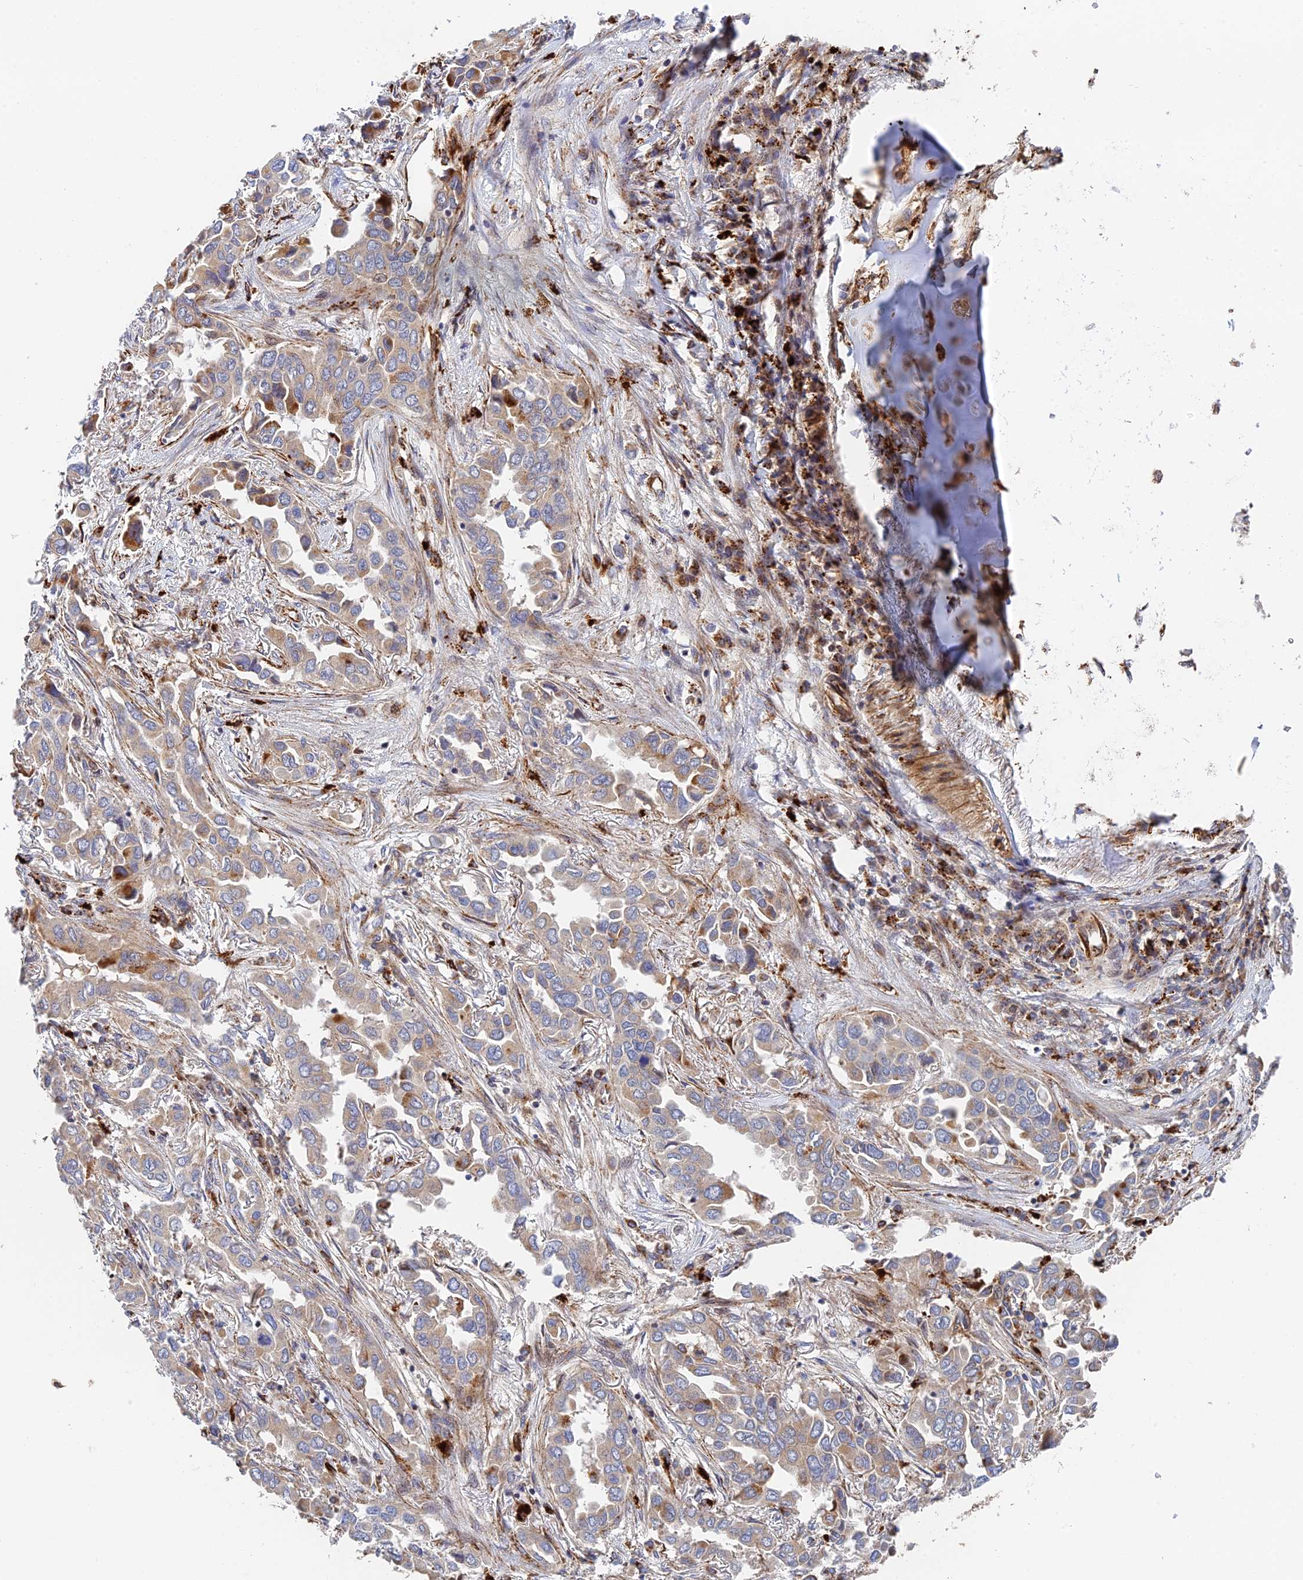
{"staining": {"intensity": "moderate", "quantity": "<25%", "location": "cytoplasmic/membranous"}, "tissue": "lung cancer", "cell_type": "Tumor cells", "image_type": "cancer", "snomed": [{"axis": "morphology", "description": "Adenocarcinoma, NOS"}, {"axis": "topography", "description": "Lung"}], "caption": "Human lung cancer stained with a brown dye demonstrates moderate cytoplasmic/membranous positive staining in approximately <25% of tumor cells.", "gene": "PPP2R3C", "patient": {"sex": "female", "age": 76}}